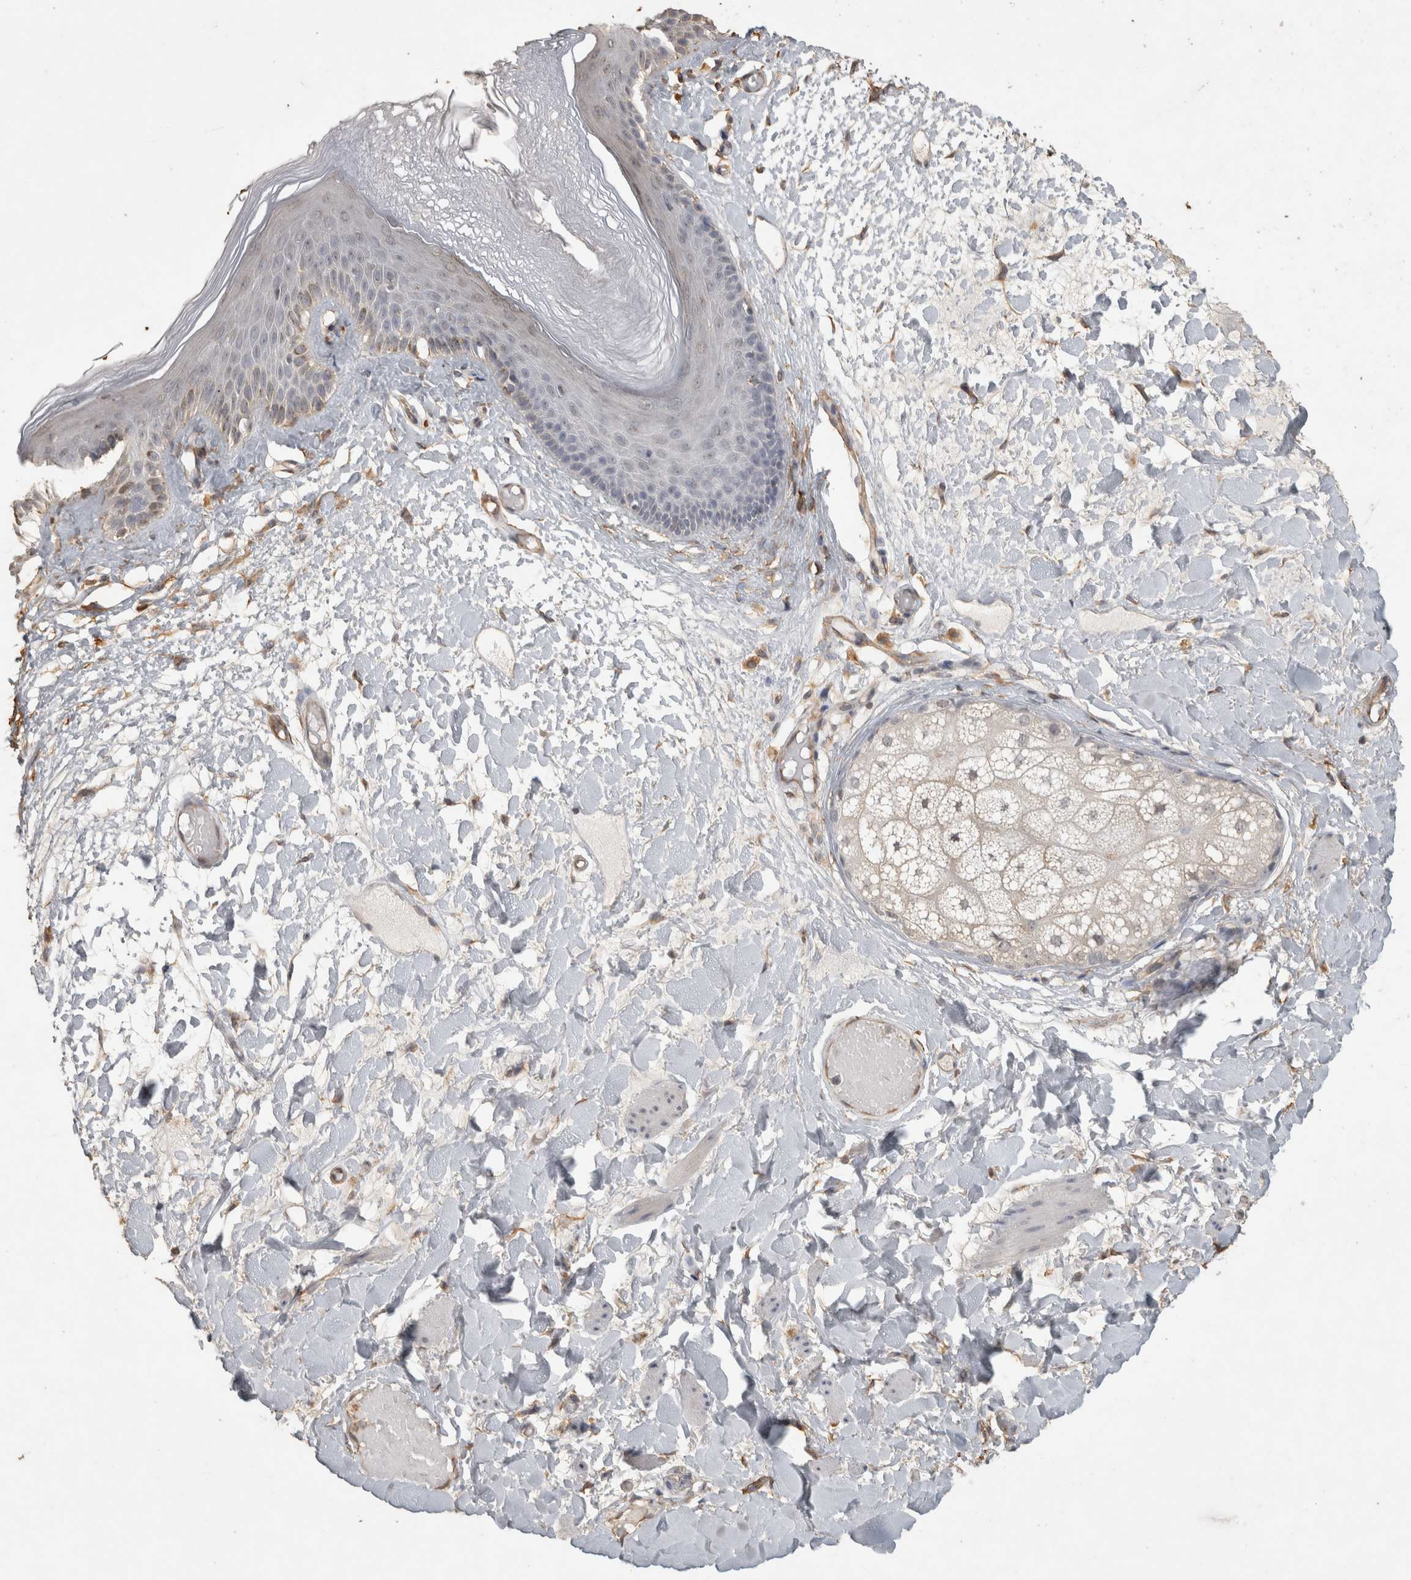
{"staining": {"intensity": "weak", "quantity": "<25%", "location": "cytoplasmic/membranous"}, "tissue": "skin", "cell_type": "Epidermal cells", "image_type": "normal", "snomed": [{"axis": "morphology", "description": "Normal tissue, NOS"}, {"axis": "topography", "description": "Vulva"}], "caption": "Image shows no protein staining in epidermal cells of normal skin. (Stains: DAB immunohistochemistry (IHC) with hematoxylin counter stain, Microscopy: brightfield microscopy at high magnification).", "gene": "REPS2", "patient": {"sex": "female", "age": 73}}